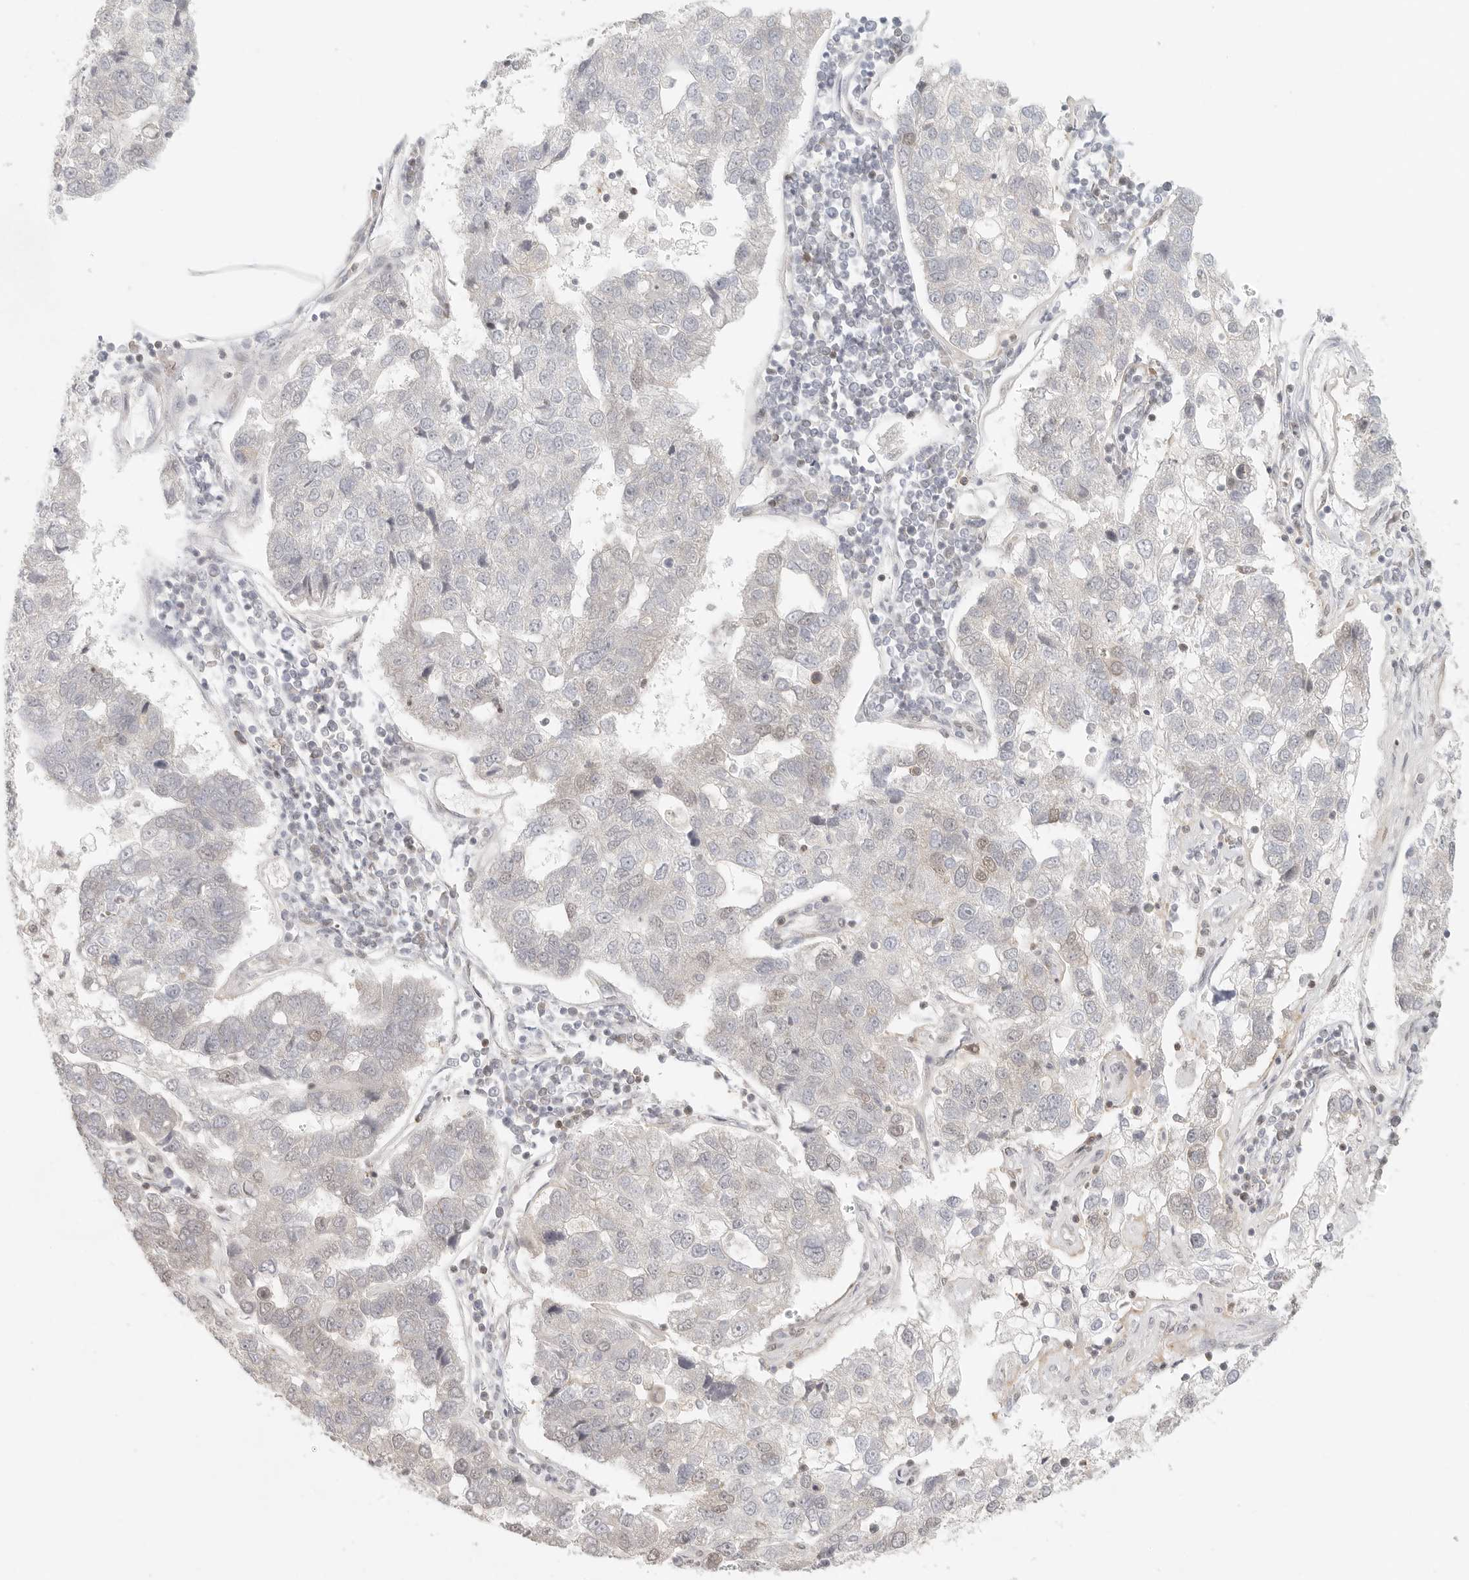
{"staining": {"intensity": "weak", "quantity": "25%-75%", "location": "cytoplasmic/membranous,nuclear"}, "tissue": "pancreatic cancer", "cell_type": "Tumor cells", "image_type": "cancer", "snomed": [{"axis": "morphology", "description": "Adenocarcinoma, NOS"}, {"axis": "topography", "description": "Pancreas"}], "caption": "Tumor cells display weak cytoplasmic/membranous and nuclear staining in approximately 25%-75% of cells in pancreatic adenocarcinoma.", "gene": "HDAC6", "patient": {"sex": "female", "age": 61}}